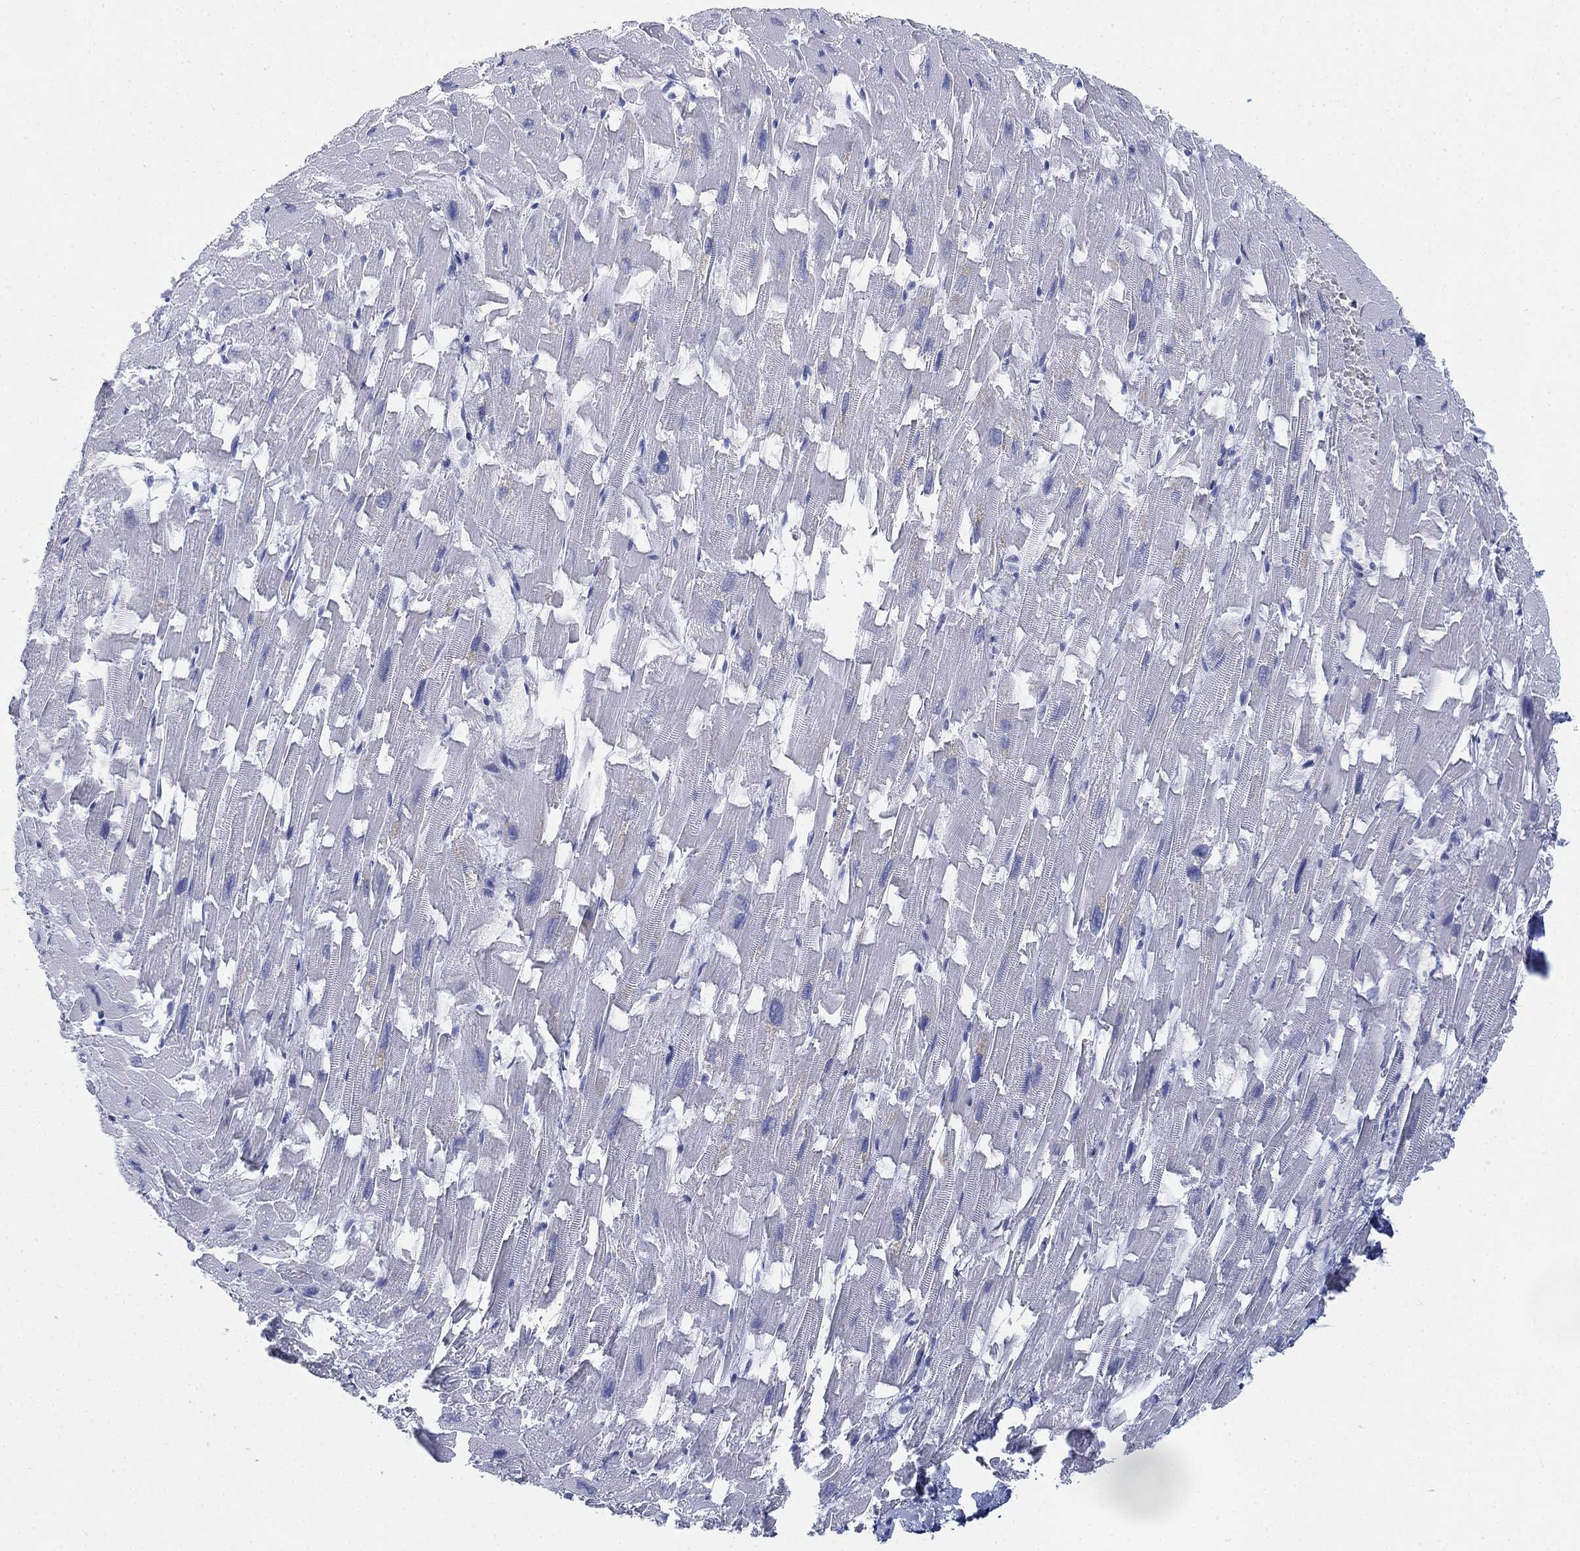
{"staining": {"intensity": "negative", "quantity": "none", "location": "none"}, "tissue": "heart muscle", "cell_type": "Cardiomyocytes", "image_type": "normal", "snomed": [{"axis": "morphology", "description": "Normal tissue, NOS"}, {"axis": "topography", "description": "Heart"}], "caption": "The IHC micrograph has no significant staining in cardiomyocytes of heart muscle.", "gene": "GCNA", "patient": {"sex": "female", "age": 64}}